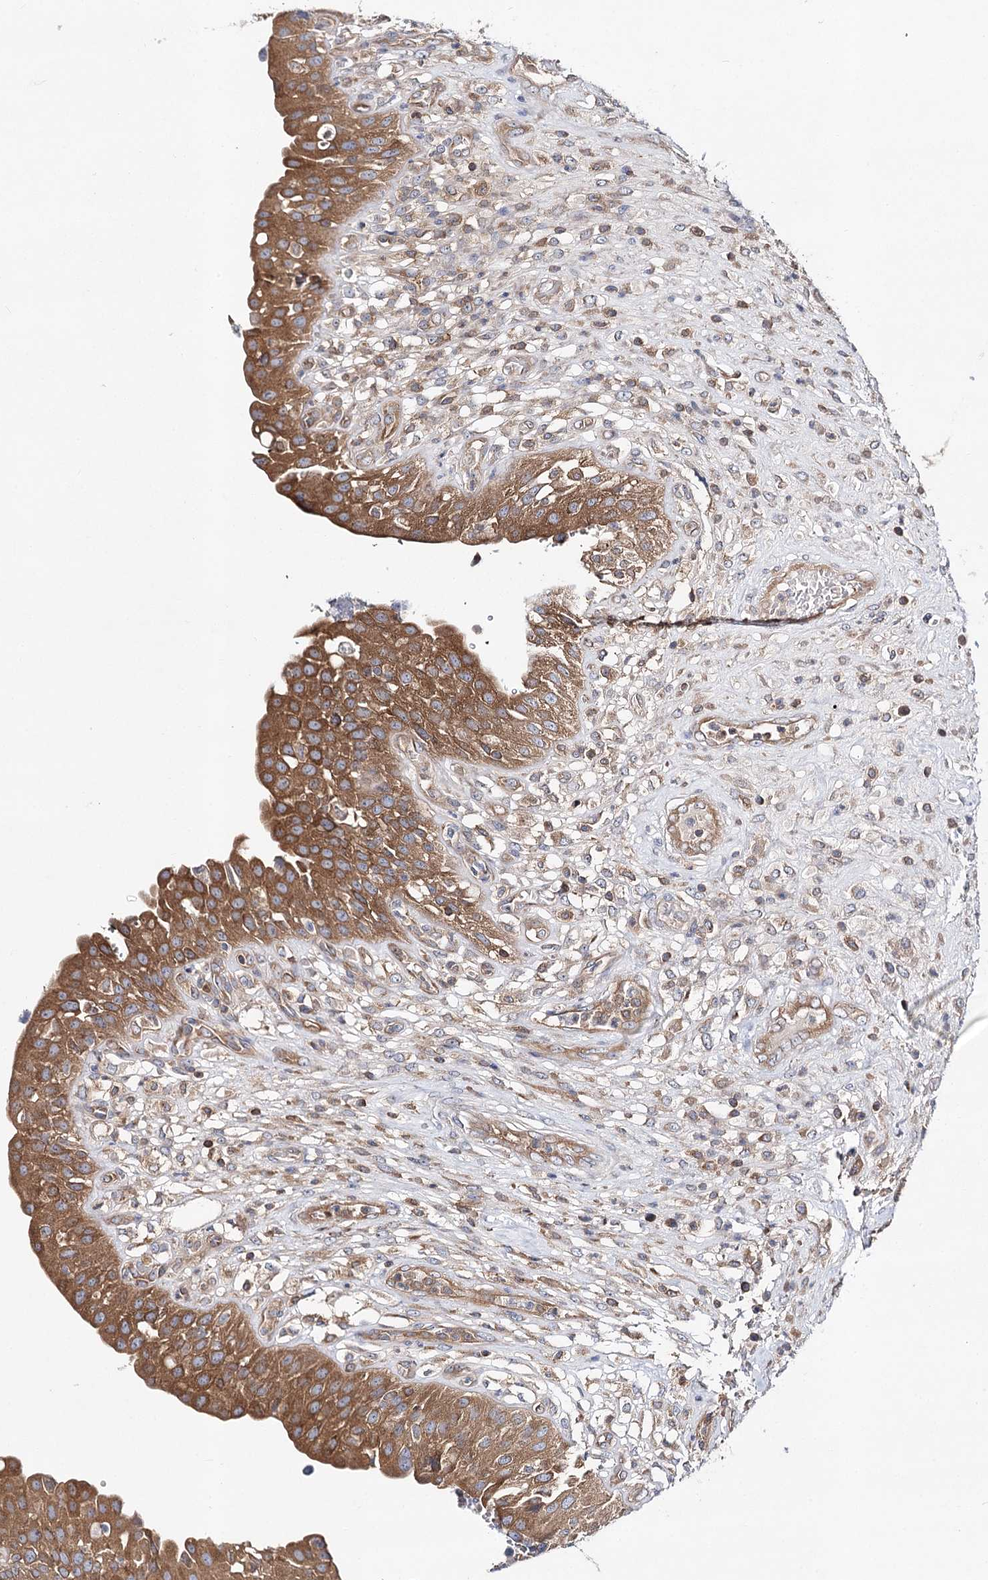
{"staining": {"intensity": "moderate", "quantity": ">75%", "location": "cytoplasmic/membranous"}, "tissue": "urinary bladder", "cell_type": "Urothelial cells", "image_type": "normal", "snomed": [{"axis": "morphology", "description": "Normal tissue, NOS"}, {"axis": "topography", "description": "Urinary bladder"}], "caption": "This image demonstrates normal urinary bladder stained with IHC to label a protein in brown. The cytoplasmic/membranous of urothelial cells show moderate positivity for the protein. Nuclei are counter-stained blue.", "gene": "ABRAXAS2", "patient": {"sex": "female", "age": 62}}